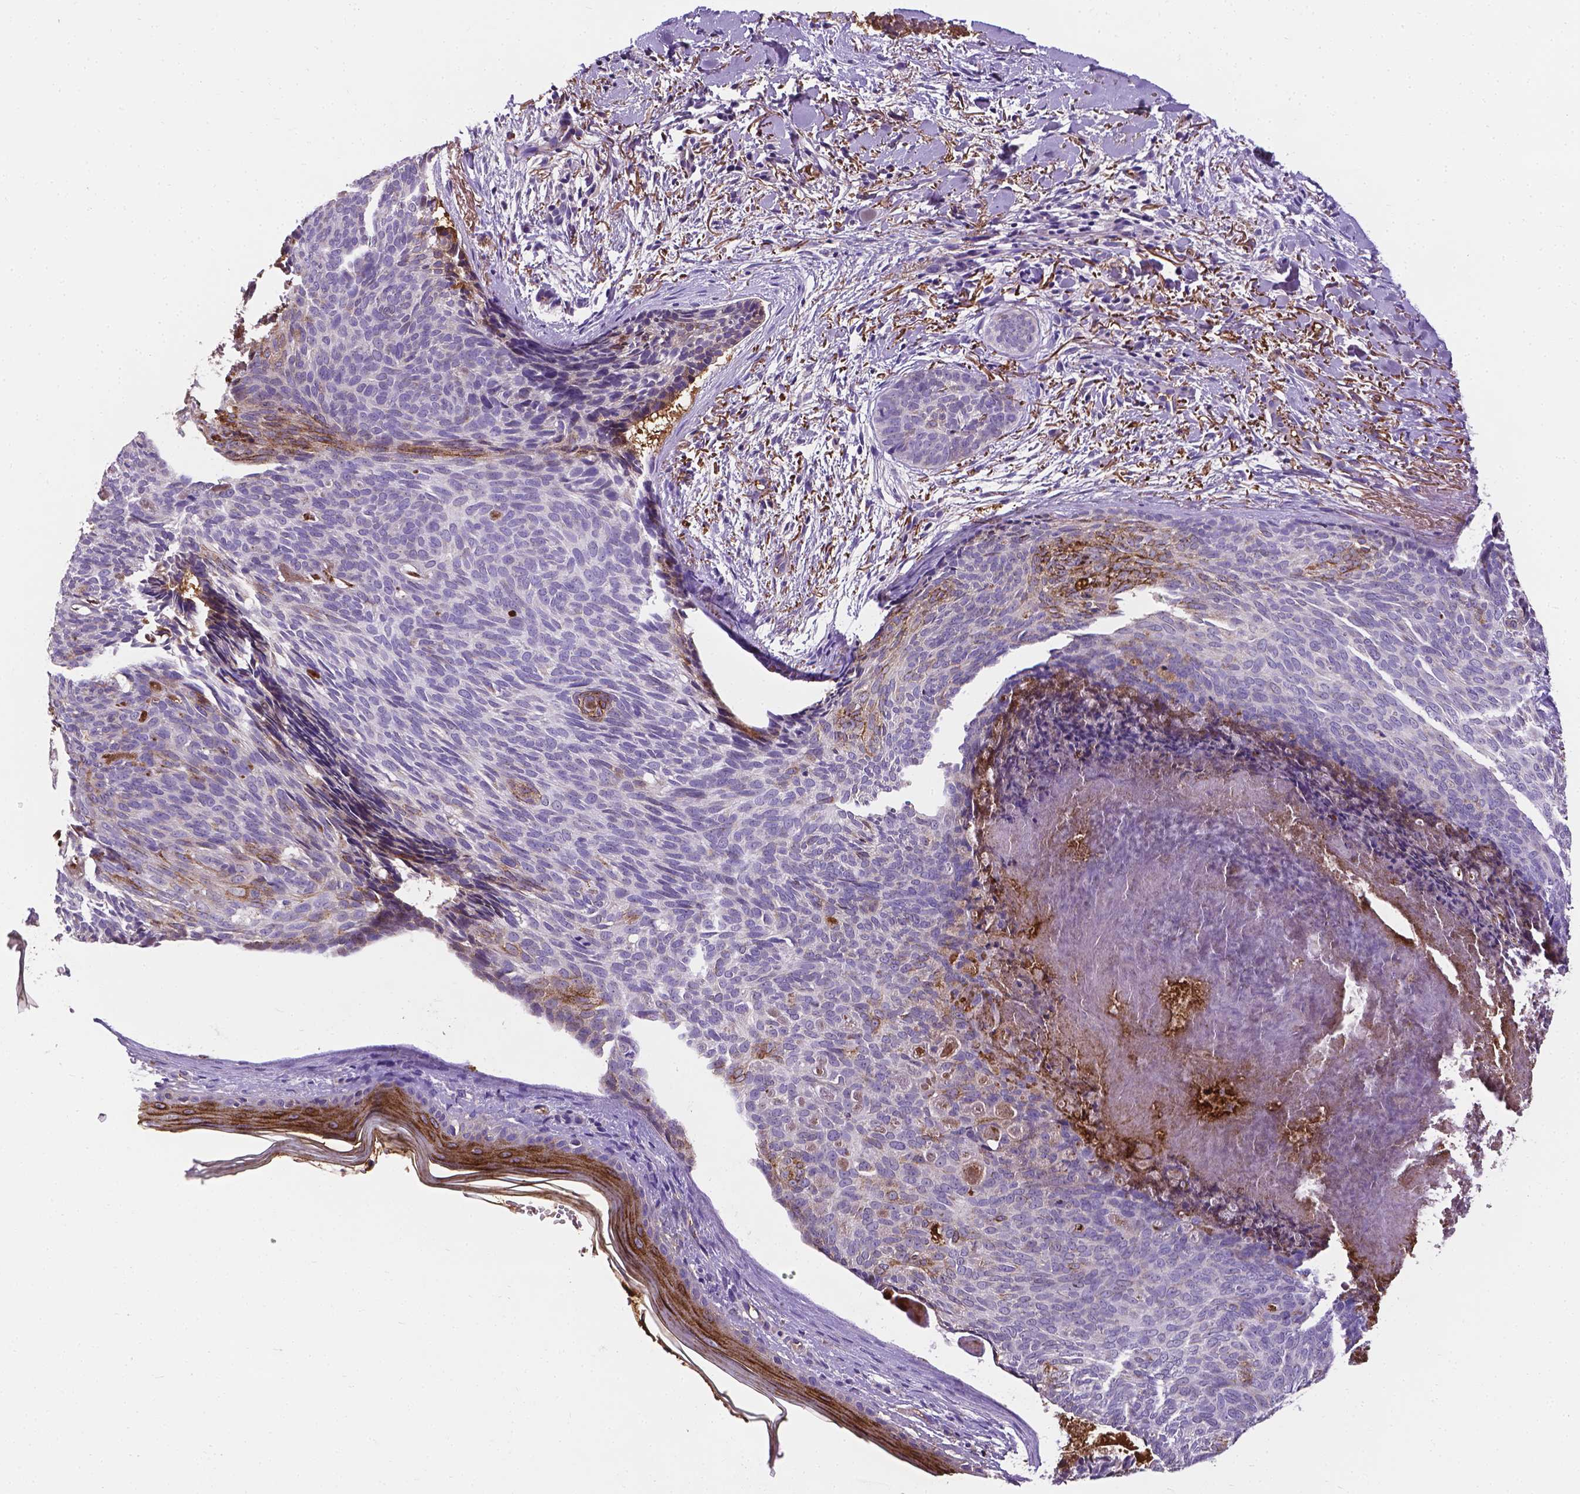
{"staining": {"intensity": "negative", "quantity": "none", "location": "none"}, "tissue": "skin cancer", "cell_type": "Tumor cells", "image_type": "cancer", "snomed": [{"axis": "morphology", "description": "Basal cell carcinoma"}, {"axis": "topography", "description": "Skin"}], "caption": "Tumor cells are negative for protein expression in human basal cell carcinoma (skin). Nuclei are stained in blue.", "gene": "APOE", "patient": {"sex": "female", "age": 82}}